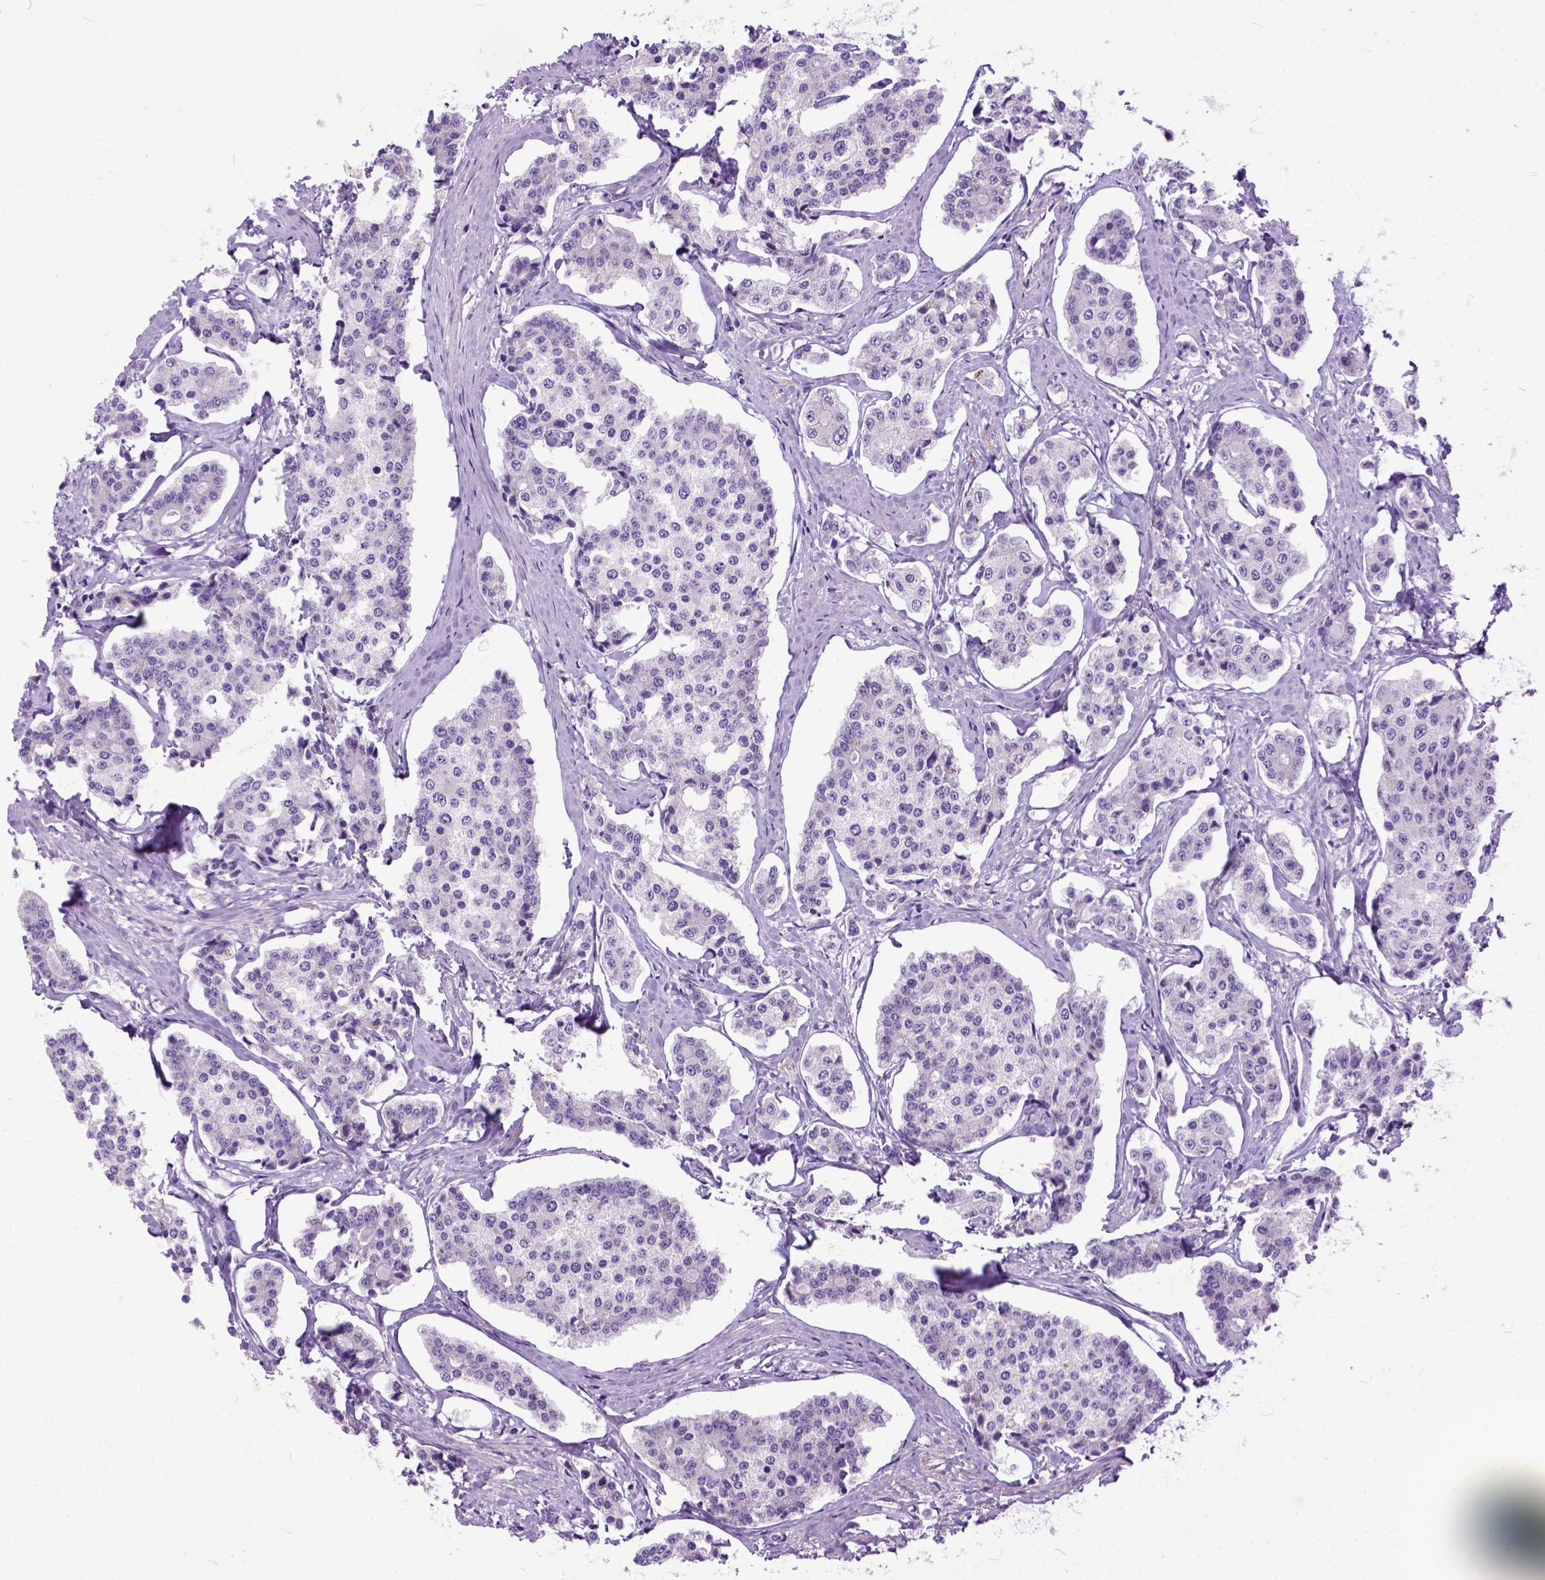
{"staining": {"intensity": "negative", "quantity": "none", "location": "none"}, "tissue": "carcinoid", "cell_type": "Tumor cells", "image_type": "cancer", "snomed": [{"axis": "morphology", "description": "Carcinoid, malignant, NOS"}, {"axis": "topography", "description": "Small intestine"}], "caption": "Immunohistochemistry micrograph of human carcinoid stained for a protein (brown), which displays no expression in tumor cells.", "gene": "CRB1", "patient": {"sex": "female", "age": 65}}